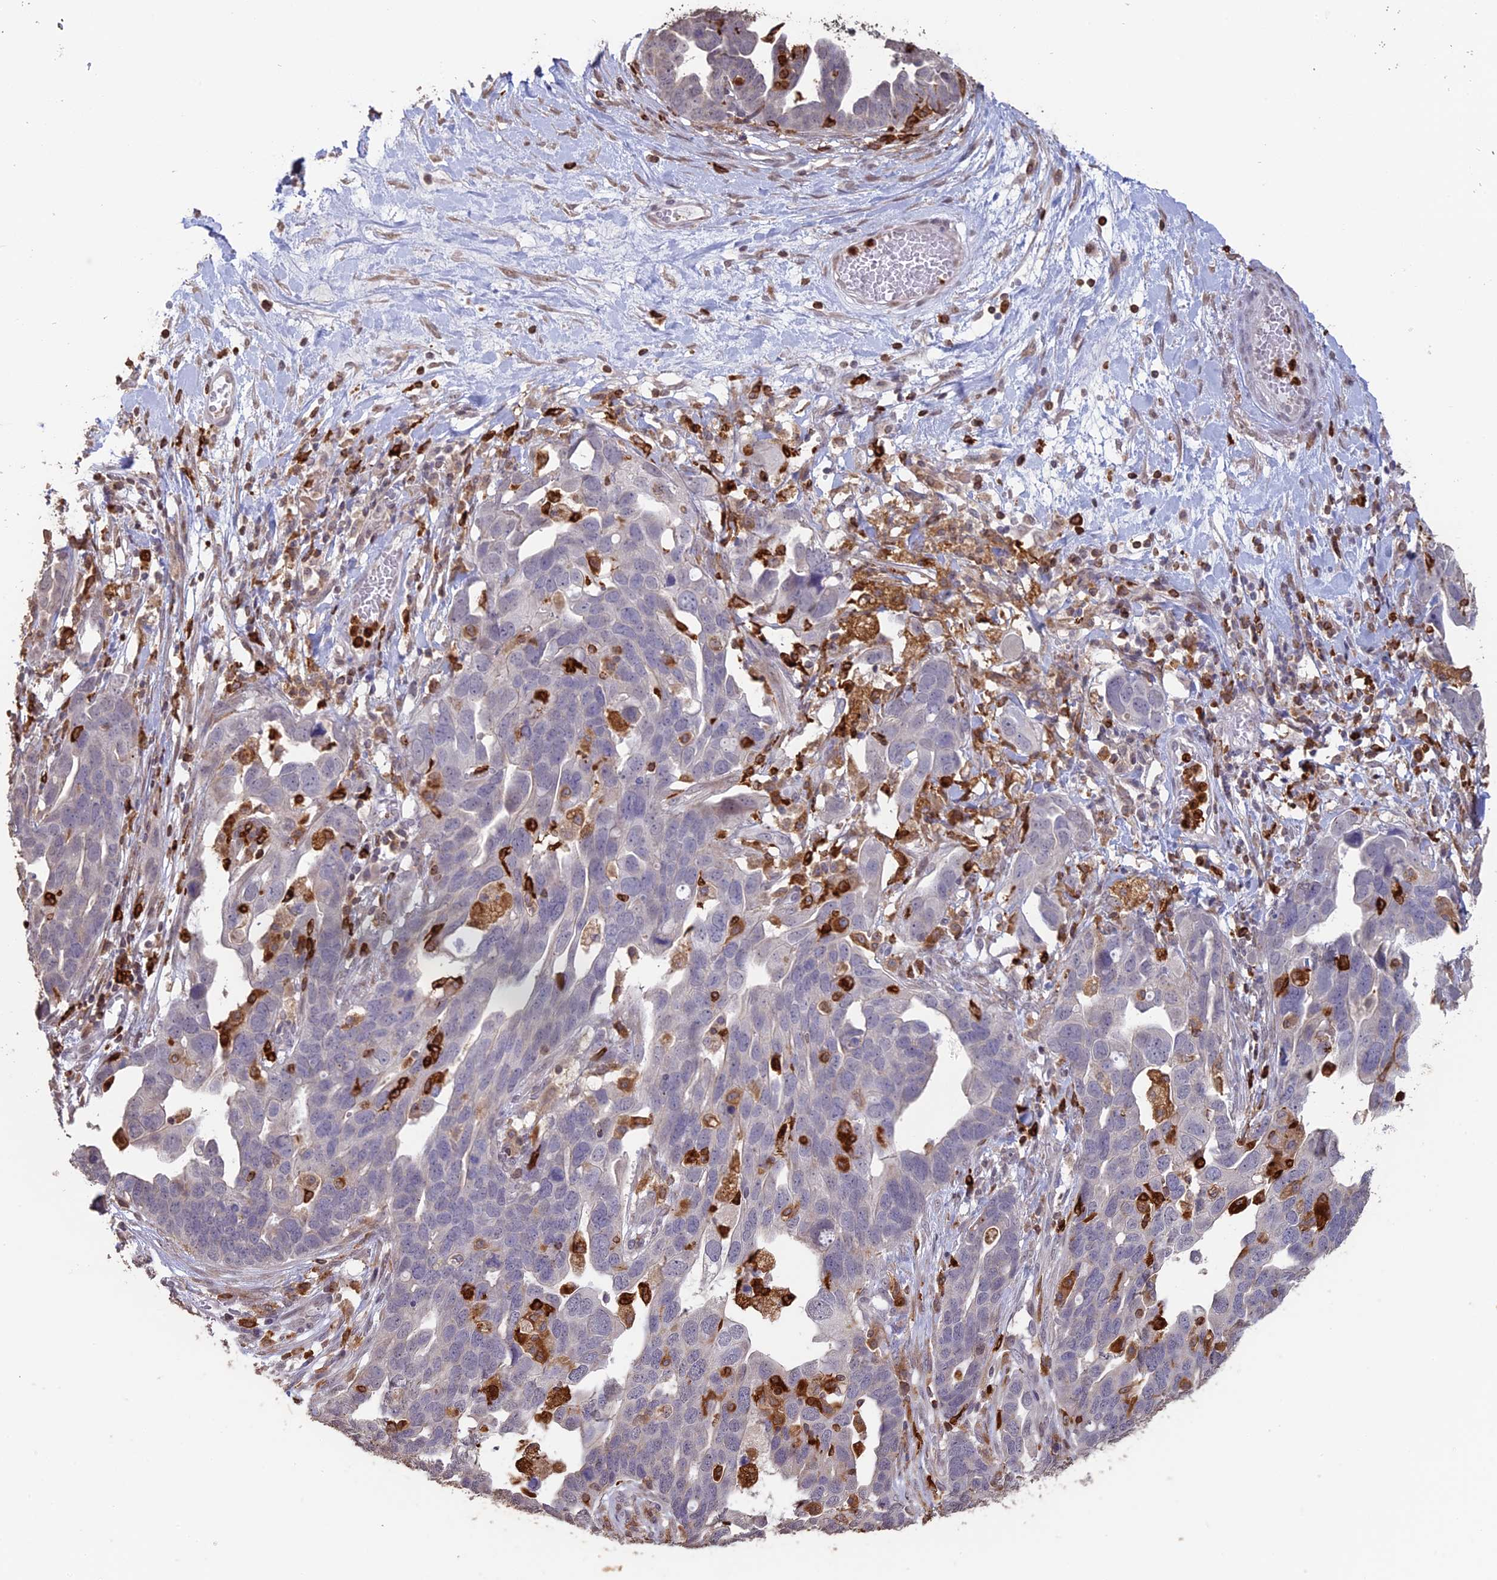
{"staining": {"intensity": "negative", "quantity": "none", "location": "none"}, "tissue": "ovarian cancer", "cell_type": "Tumor cells", "image_type": "cancer", "snomed": [{"axis": "morphology", "description": "Cystadenocarcinoma, serous, NOS"}, {"axis": "topography", "description": "Ovary"}], "caption": "A histopathology image of serous cystadenocarcinoma (ovarian) stained for a protein demonstrates no brown staining in tumor cells.", "gene": "APOBR", "patient": {"sex": "female", "age": 54}}